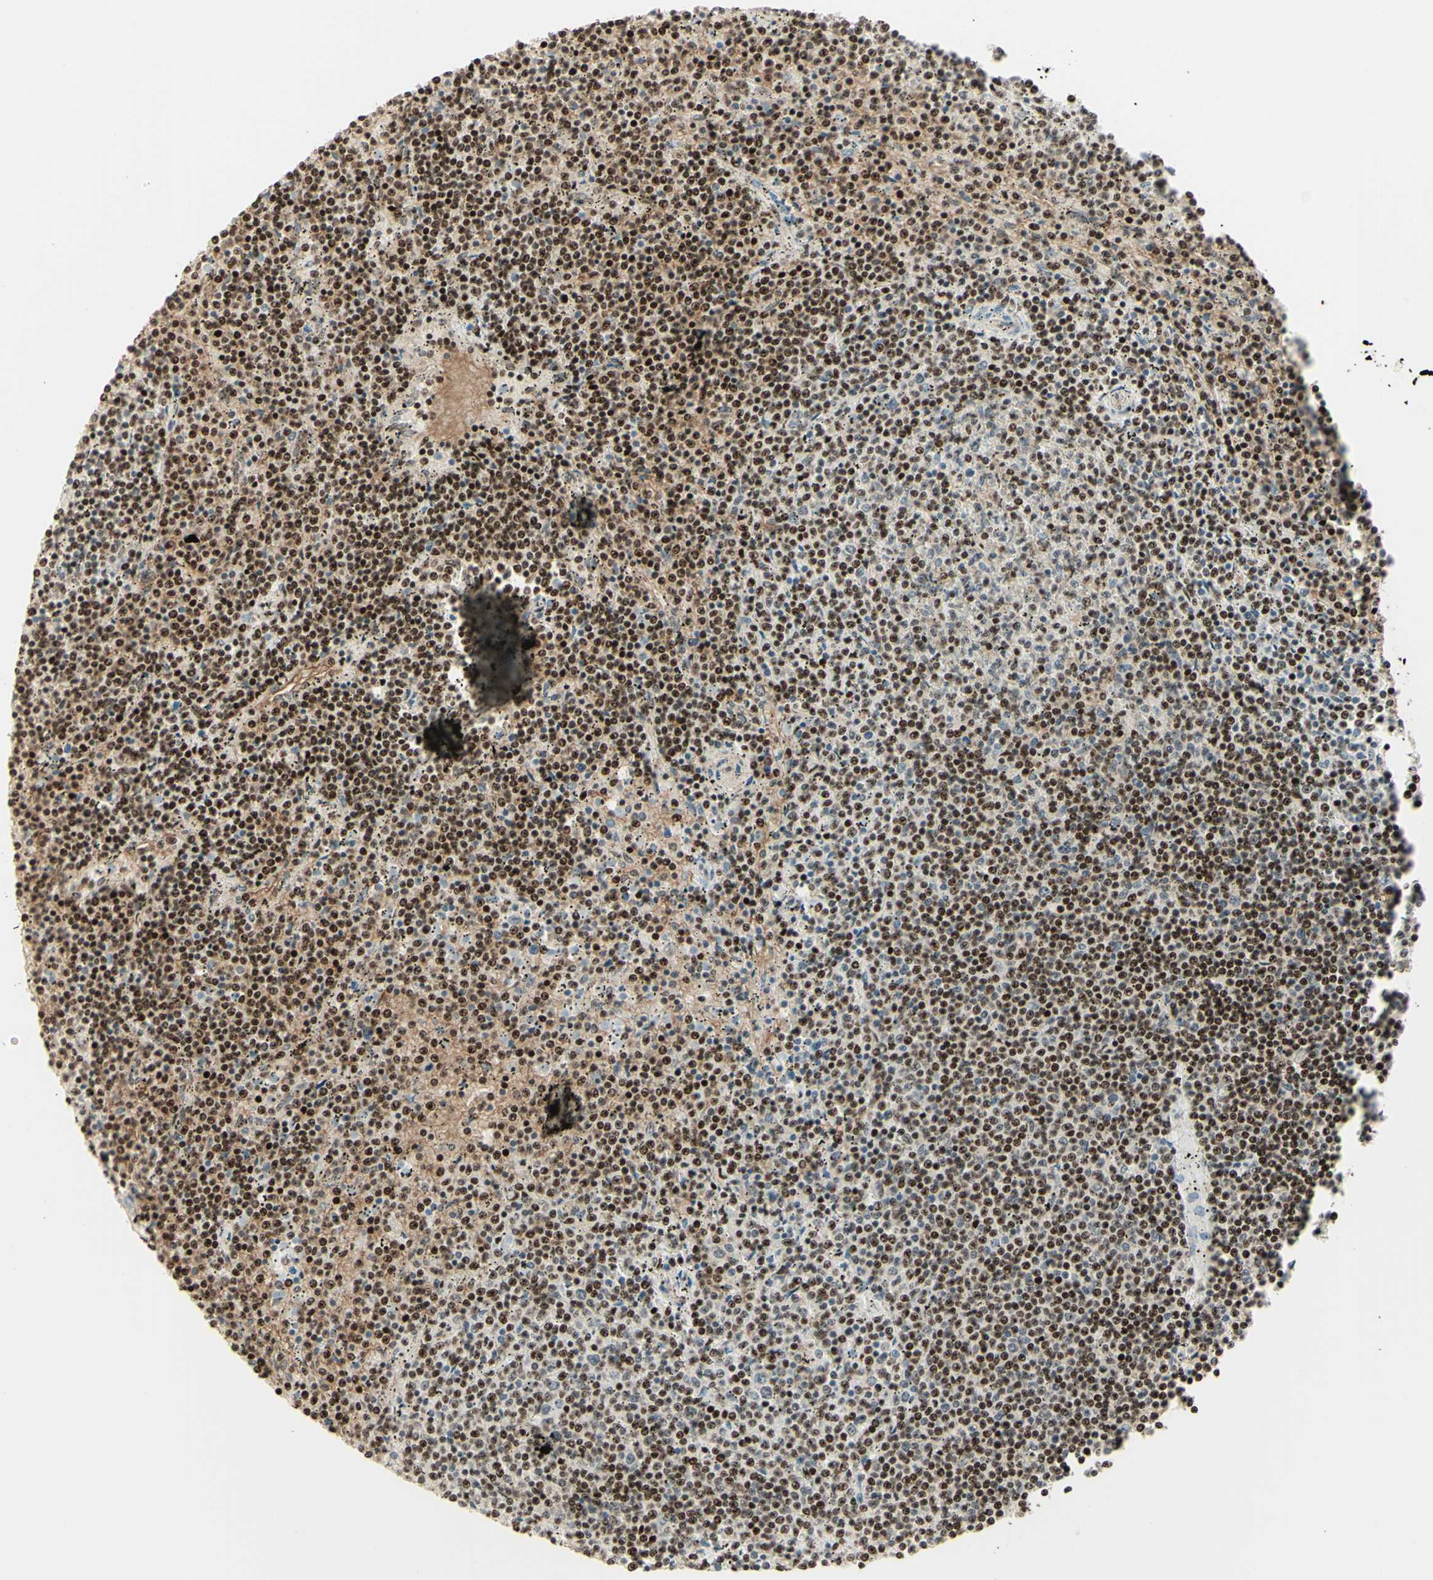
{"staining": {"intensity": "moderate", "quantity": "25%-75%", "location": "nuclear"}, "tissue": "lymphoma", "cell_type": "Tumor cells", "image_type": "cancer", "snomed": [{"axis": "morphology", "description": "Malignant lymphoma, non-Hodgkin's type, Low grade"}, {"axis": "topography", "description": "Spleen"}], "caption": "This is an image of IHC staining of malignant lymphoma, non-Hodgkin's type (low-grade), which shows moderate positivity in the nuclear of tumor cells.", "gene": "CDKL5", "patient": {"sex": "female", "age": 50}}